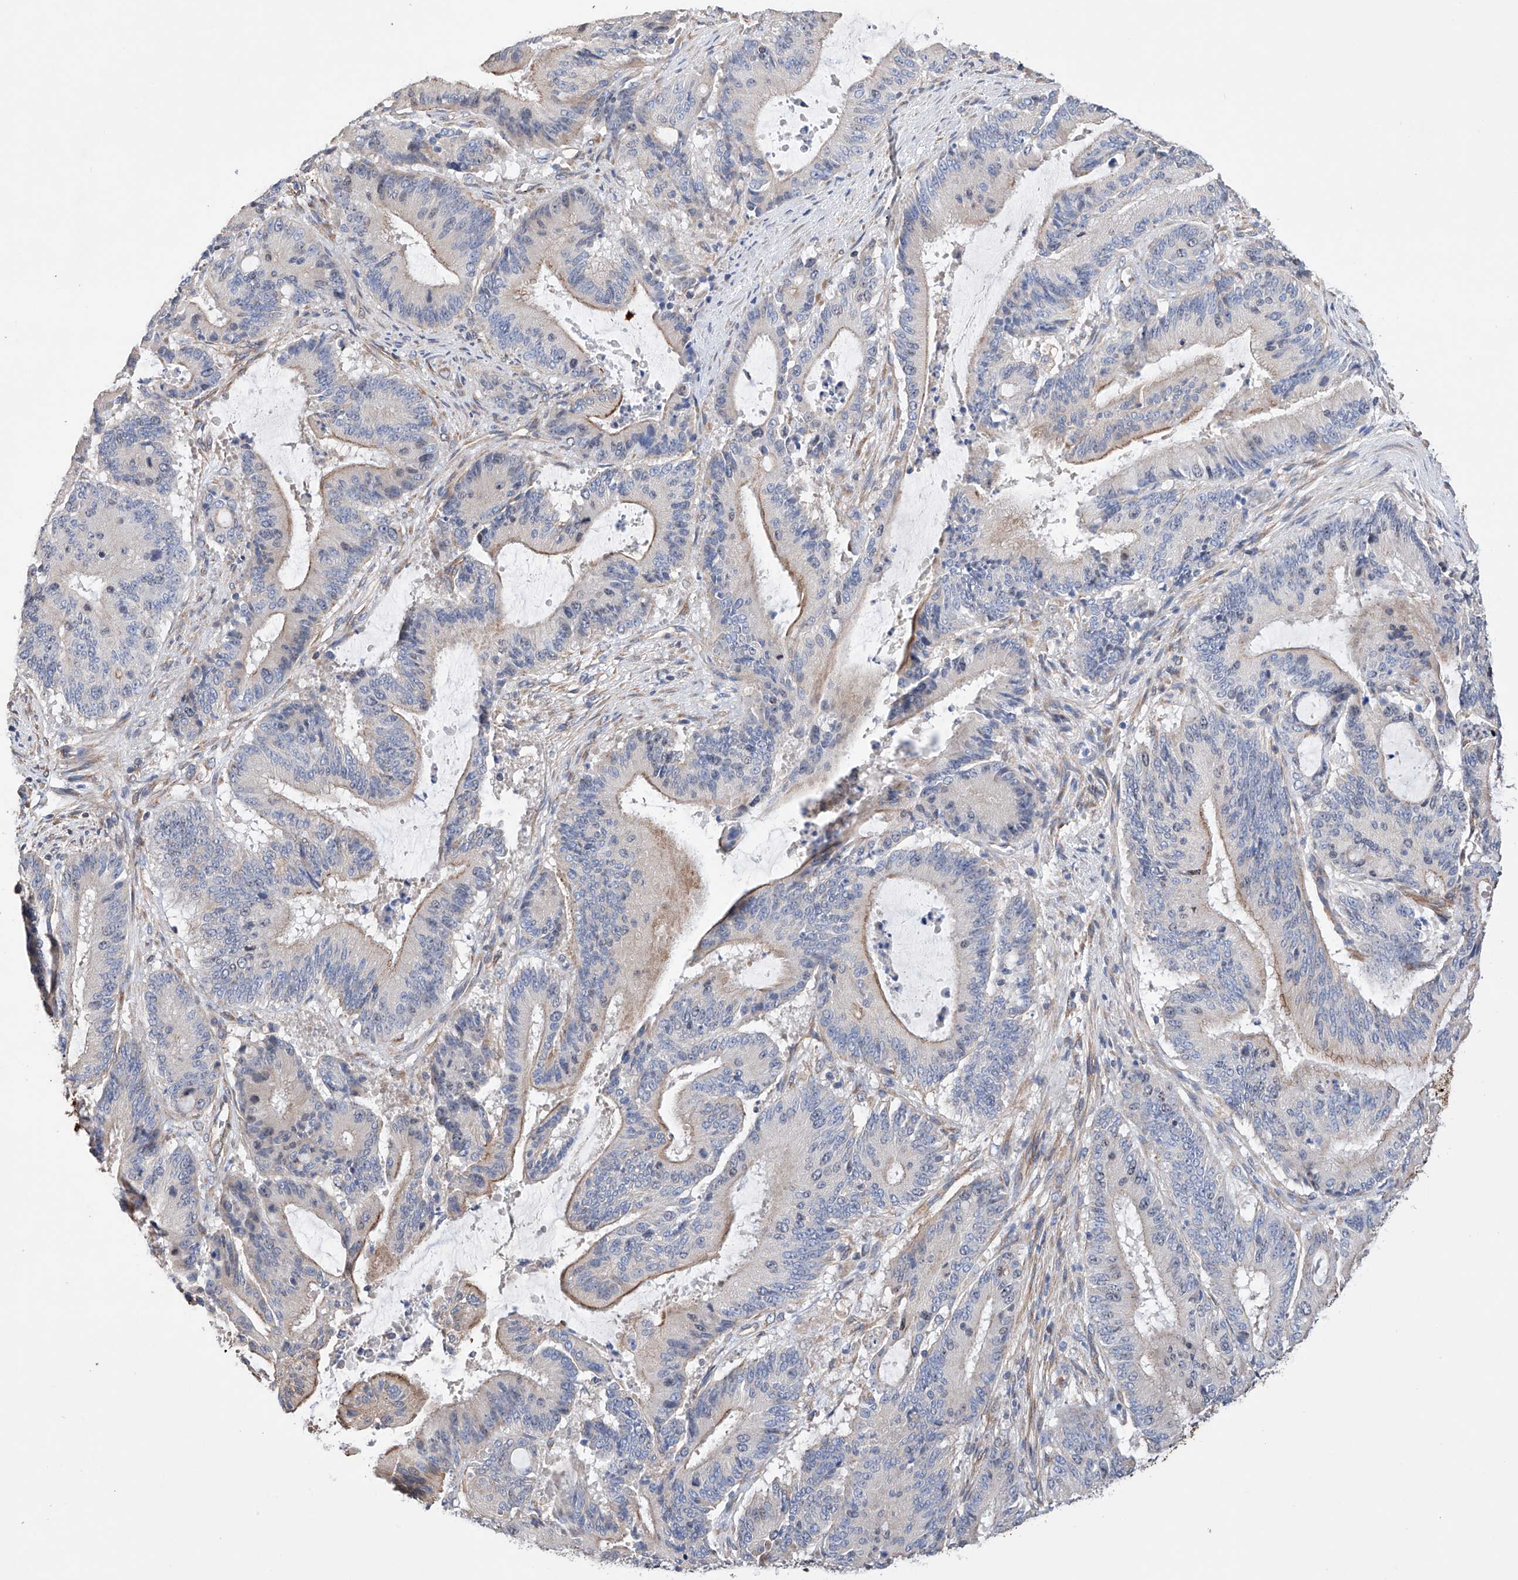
{"staining": {"intensity": "weak", "quantity": "<25%", "location": "cytoplasmic/membranous"}, "tissue": "liver cancer", "cell_type": "Tumor cells", "image_type": "cancer", "snomed": [{"axis": "morphology", "description": "Normal tissue, NOS"}, {"axis": "morphology", "description": "Cholangiocarcinoma"}, {"axis": "topography", "description": "Liver"}, {"axis": "topography", "description": "Peripheral nerve tissue"}], "caption": "Immunohistochemistry (IHC) histopathology image of neoplastic tissue: liver cholangiocarcinoma stained with DAB shows no significant protein staining in tumor cells.", "gene": "AFG1L", "patient": {"sex": "female", "age": 73}}